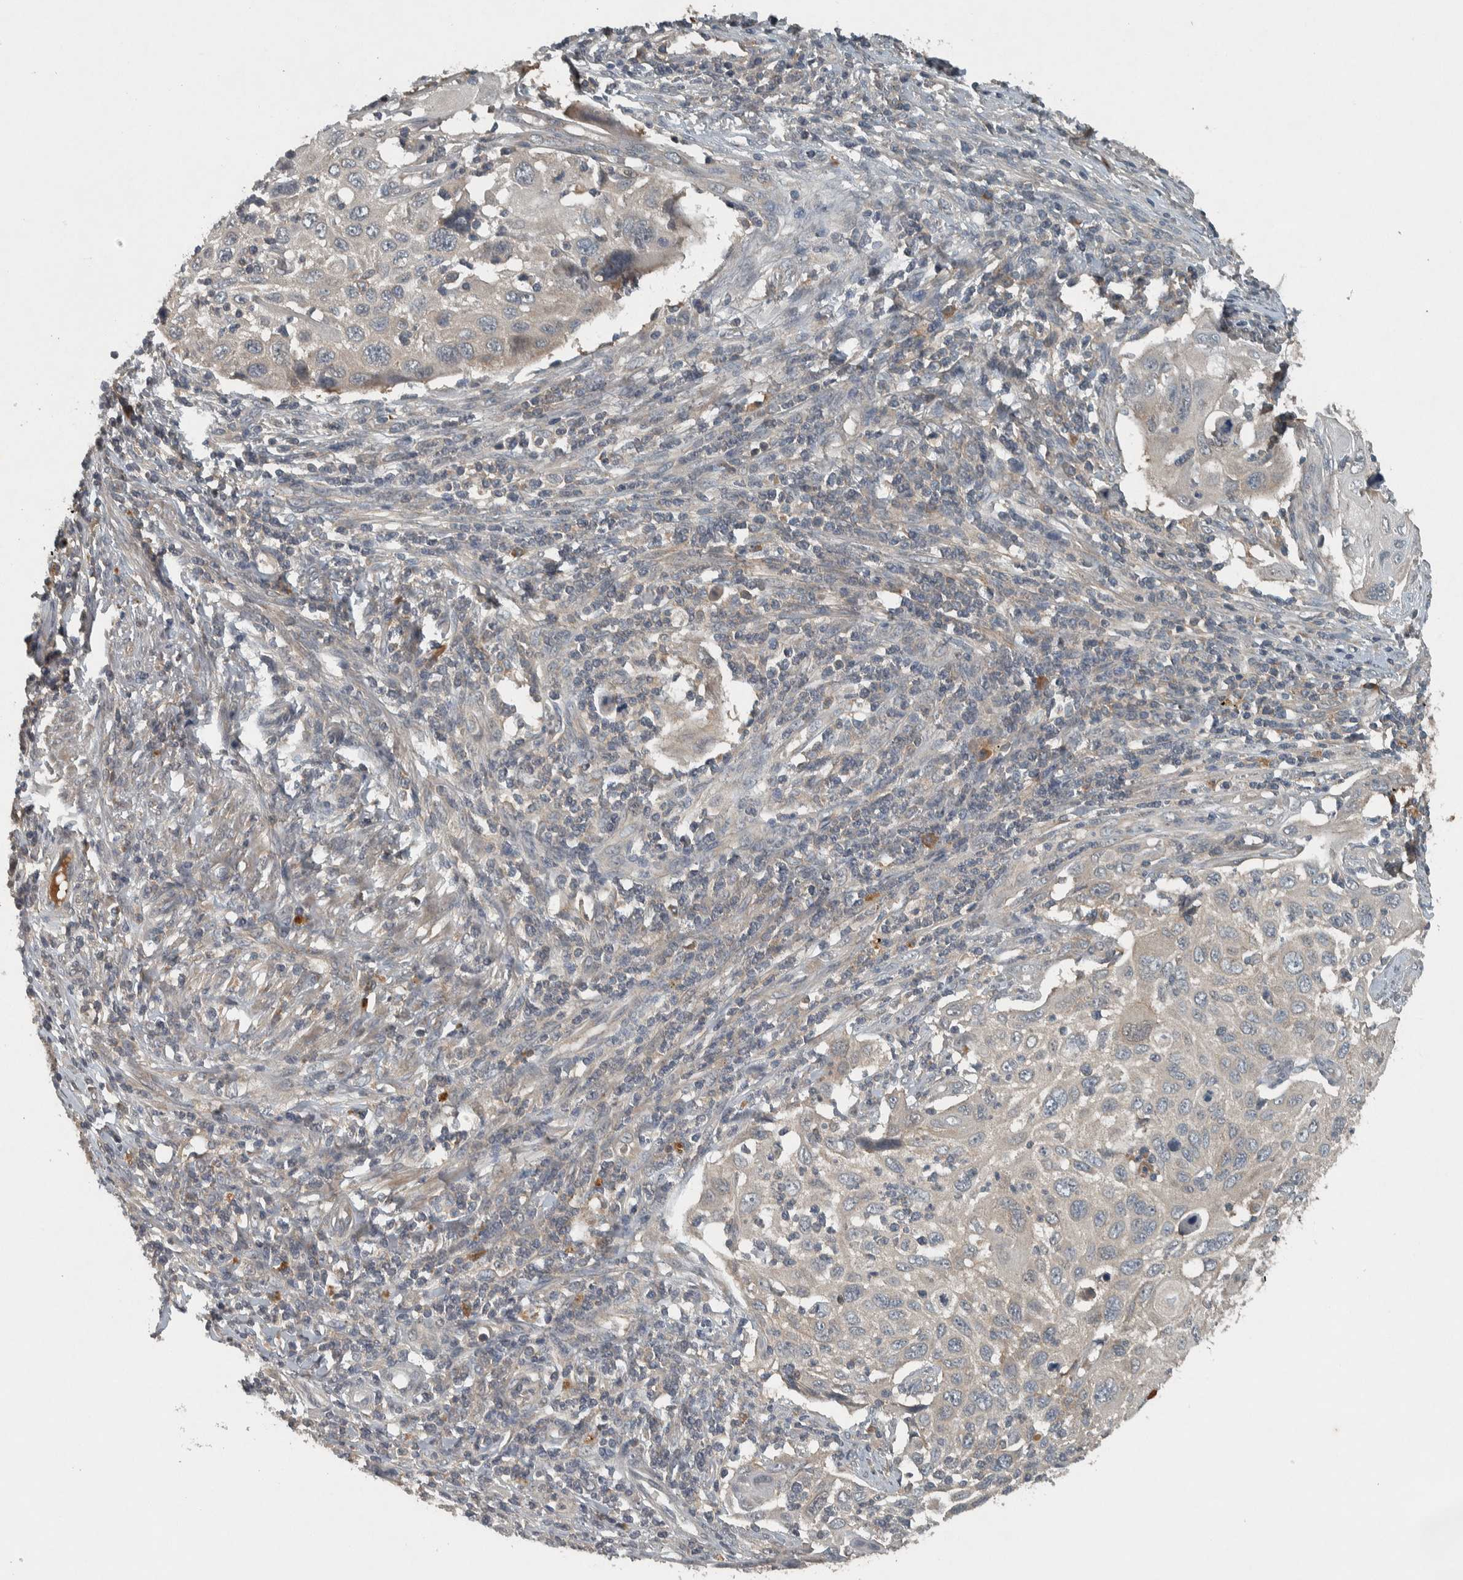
{"staining": {"intensity": "moderate", "quantity": "<25%", "location": "cytoplasmic/membranous"}, "tissue": "cervical cancer", "cell_type": "Tumor cells", "image_type": "cancer", "snomed": [{"axis": "morphology", "description": "Squamous cell carcinoma, NOS"}, {"axis": "topography", "description": "Cervix"}], "caption": "Tumor cells show low levels of moderate cytoplasmic/membranous positivity in approximately <25% of cells in human cervical squamous cell carcinoma.", "gene": "CLCN2", "patient": {"sex": "female", "age": 70}}